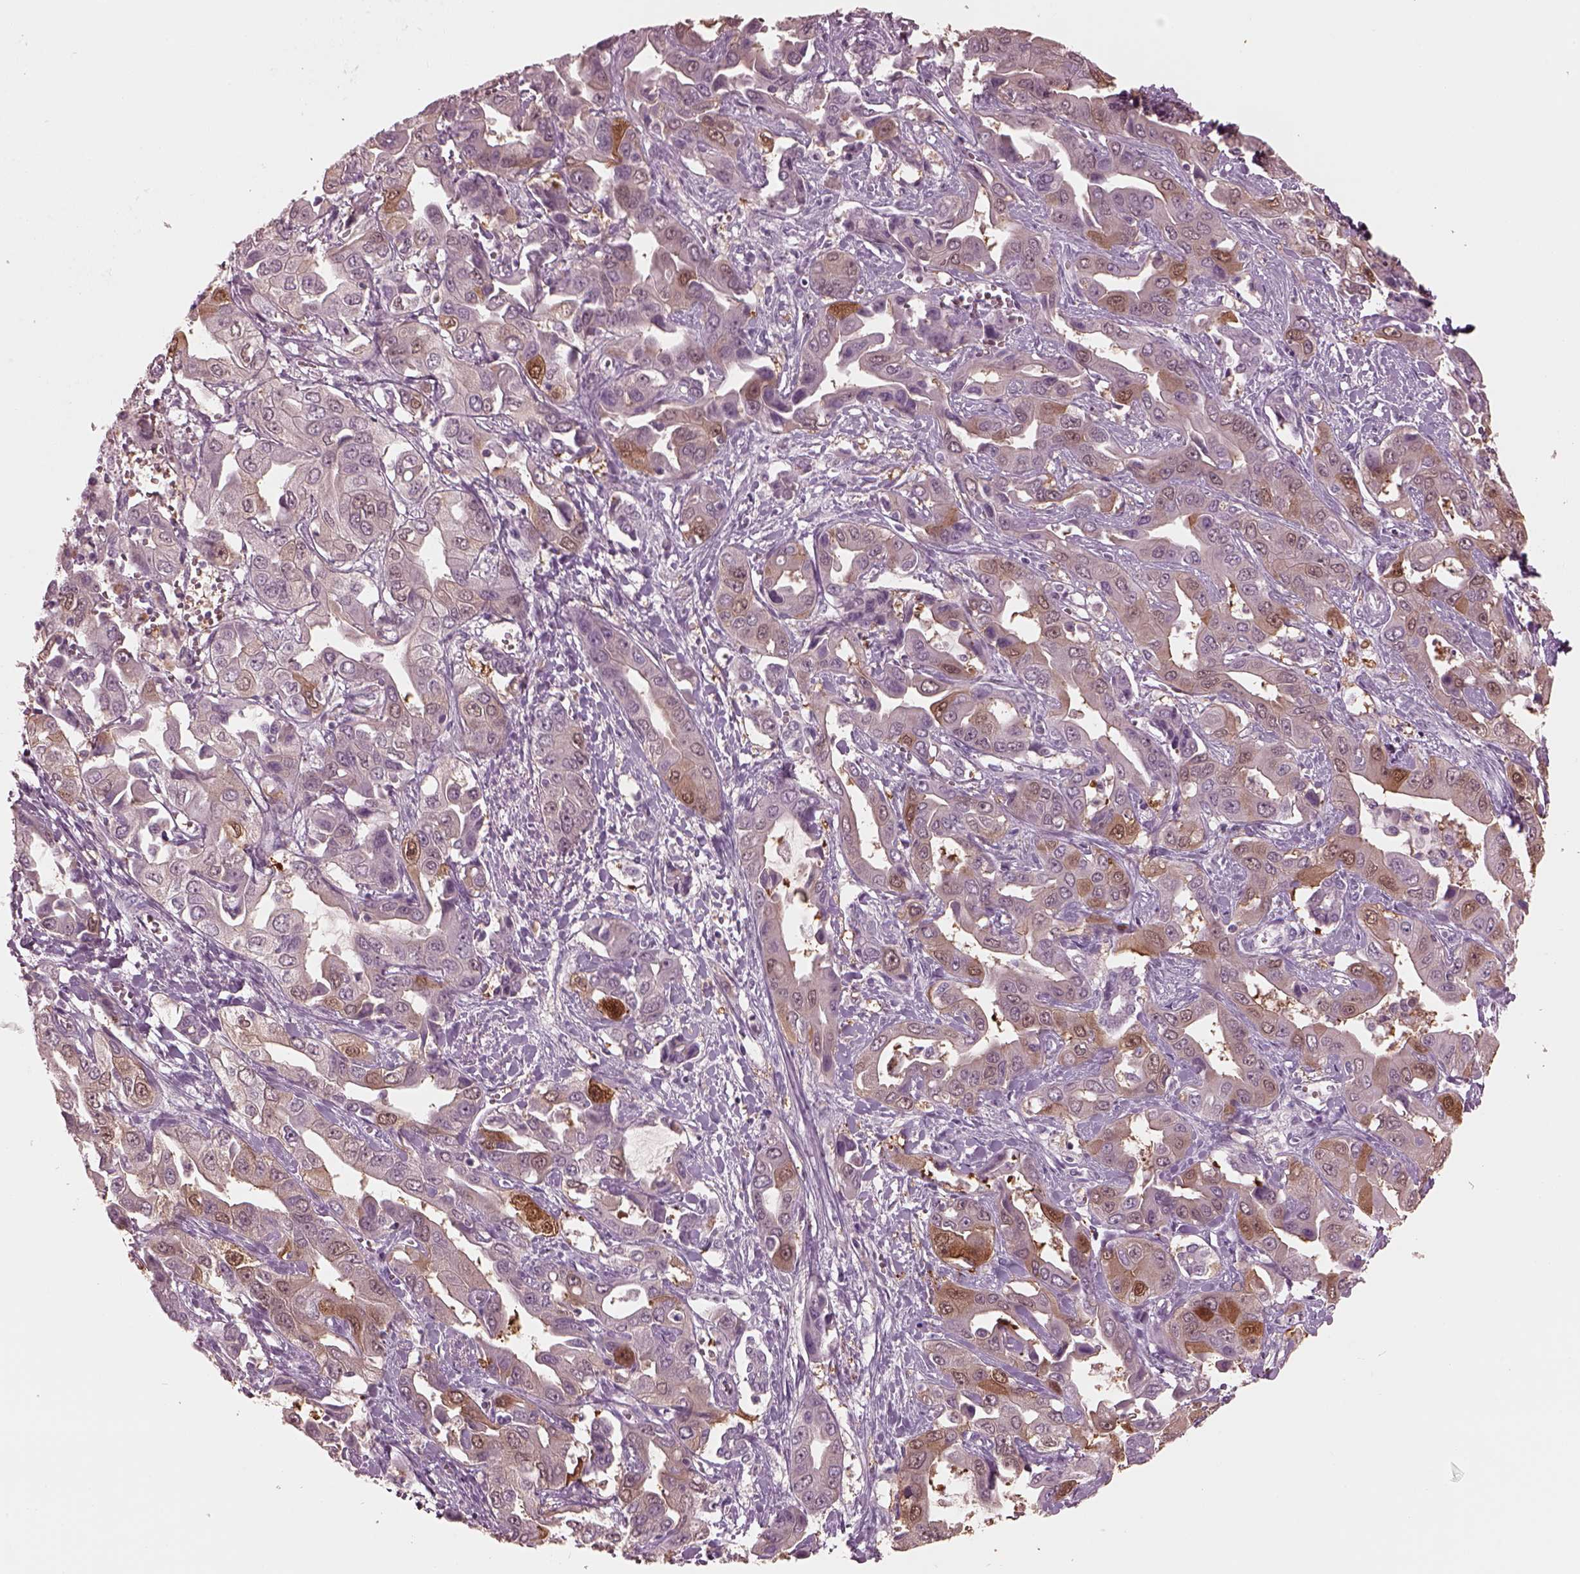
{"staining": {"intensity": "weak", "quantity": "<25%", "location": "cytoplasmic/membranous"}, "tissue": "liver cancer", "cell_type": "Tumor cells", "image_type": "cancer", "snomed": [{"axis": "morphology", "description": "Cholangiocarcinoma"}, {"axis": "topography", "description": "Liver"}], "caption": "IHC image of neoplastic tissue: human cholangiocarcinoma (liver) stained with DAB (3,3'-diaminobenzidine) reveals no significant protein positivity in tumor cells.", "gene": "C2orf81", "patient": {"sex": "female", "age": 52}}